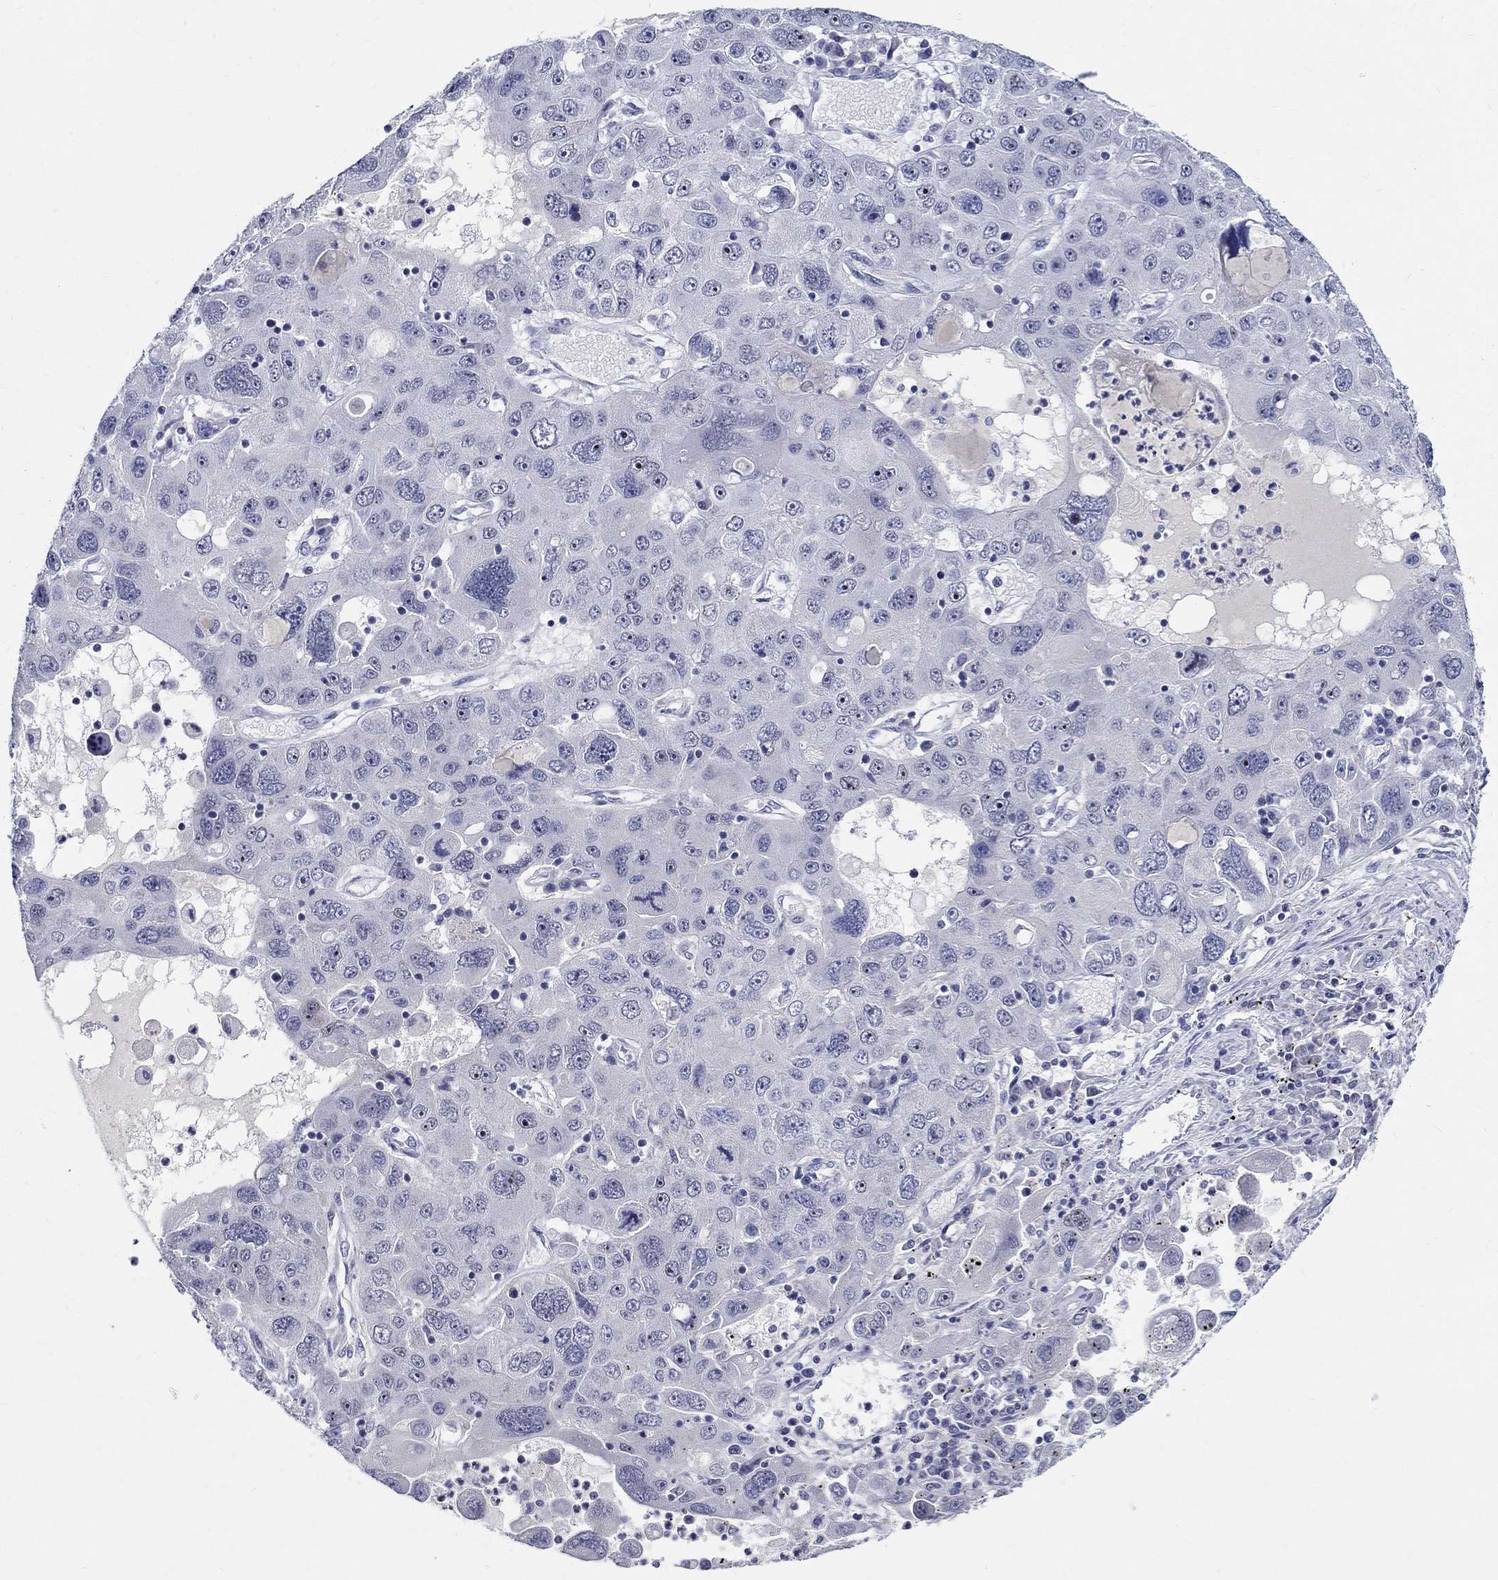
{"staining": {"intensity": "negative", "quantity": "none", "location": "none"}, "tissue": "stomach cancer", "cell_type": "Tumor cells", "image_type": "cancer", "snomed": [{"axis": "morphology", "description": "Adenocarcinoma, NOS"}, {"axis": "topography", "description": "Stomach"}], "caption": "Tumor cells show no significant protein expression in stomach adenocarcinoma.", "gene": "CETN1", "patient": {"sex": "male", "age": 56}}